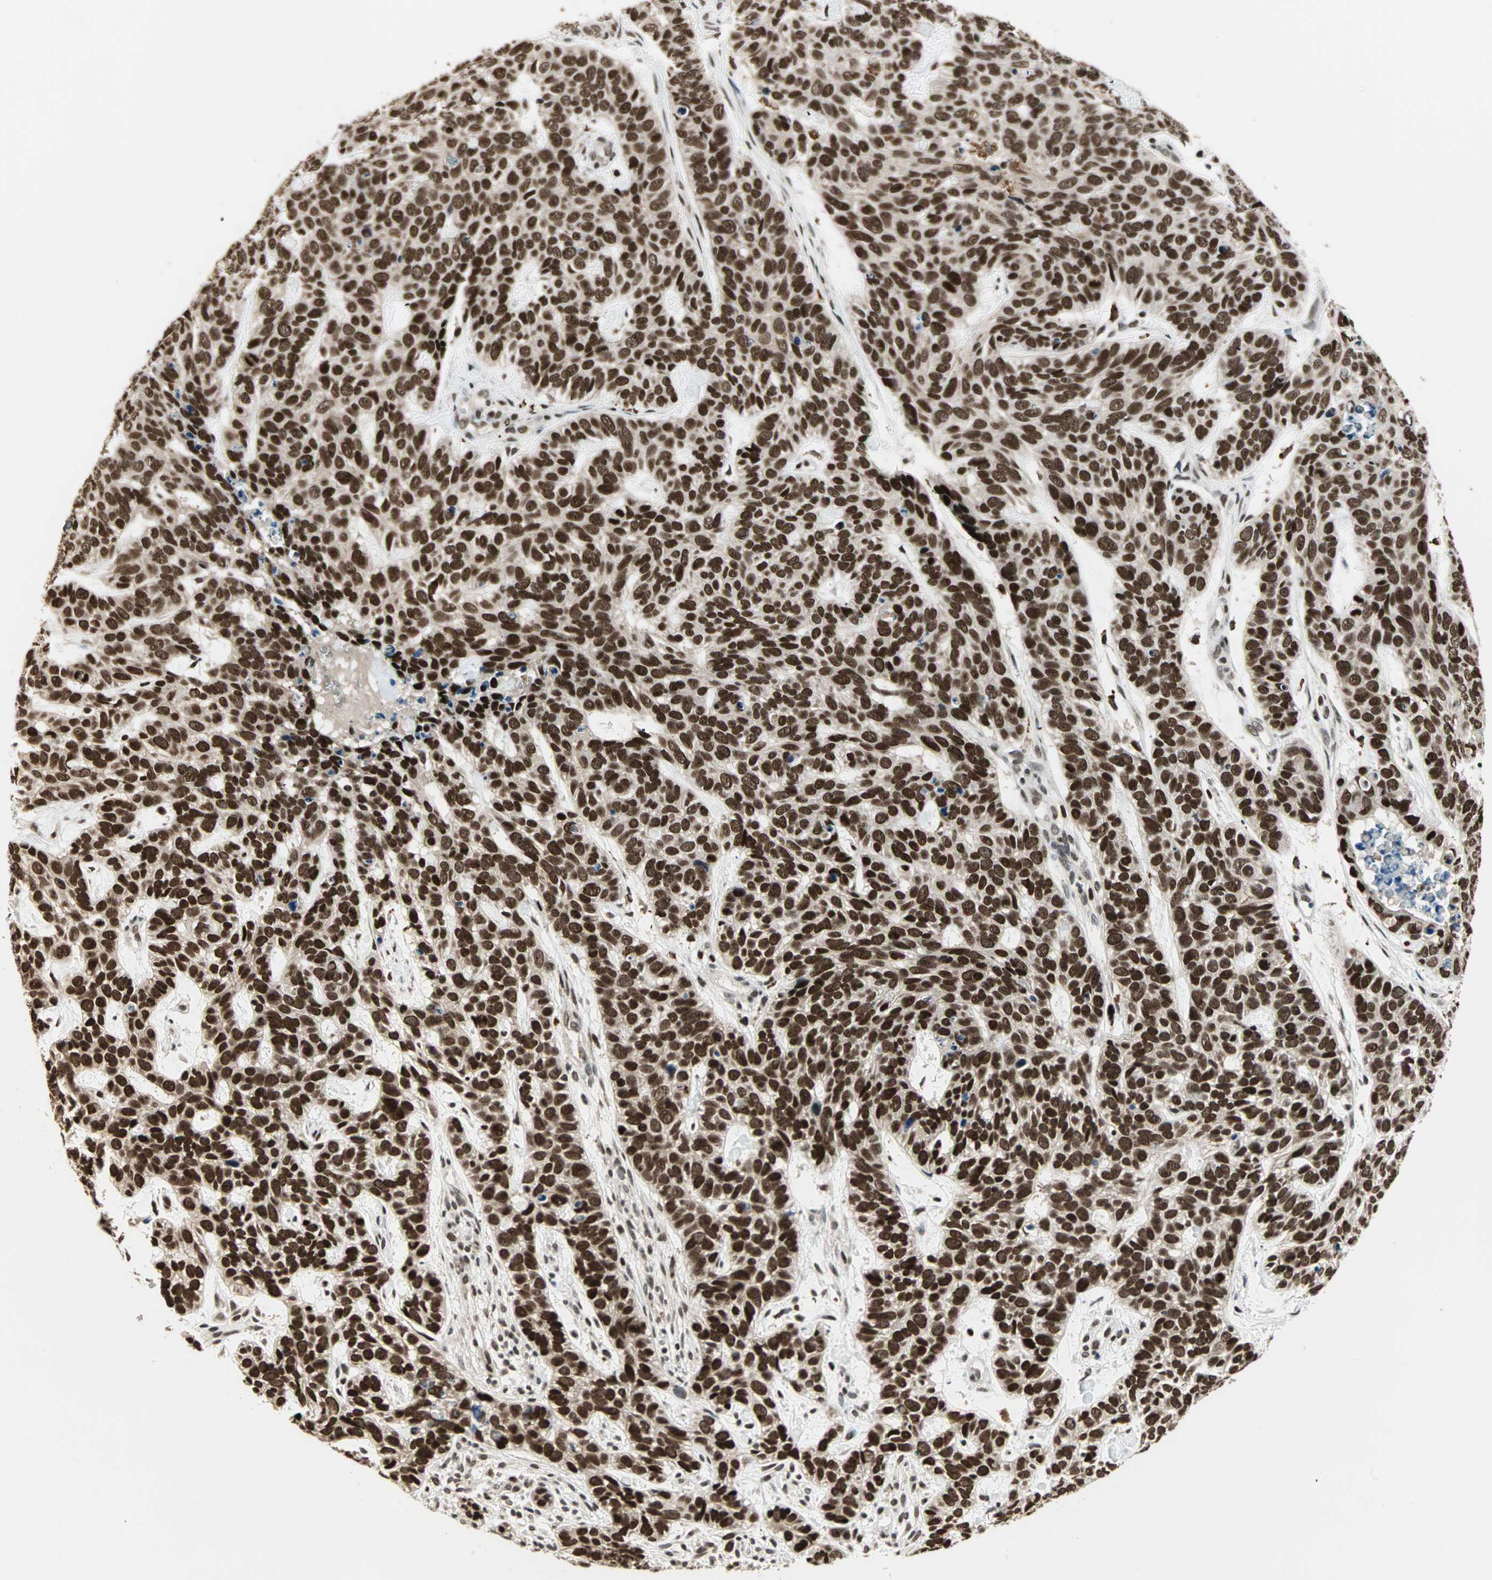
{"staining": {"intensity": "strong", "quantity": ">75%", "location": "nuclear"}, "tissue": "skin cancer", "cell_type": "Tumor cells", "image_type": "cancer", "snomed": [{"axis": "morphology", "description": "Basal cell carcinoma"}, {"axis": "topography", "description": "Skin"}], "caption": "Immunohistochemical staining of skin cancer exhibits high levels of strong nuclear protein expression in about >75% of tumor cells.", "gene": "MDC1", "patient": {"sex": "male", "age": 87}}